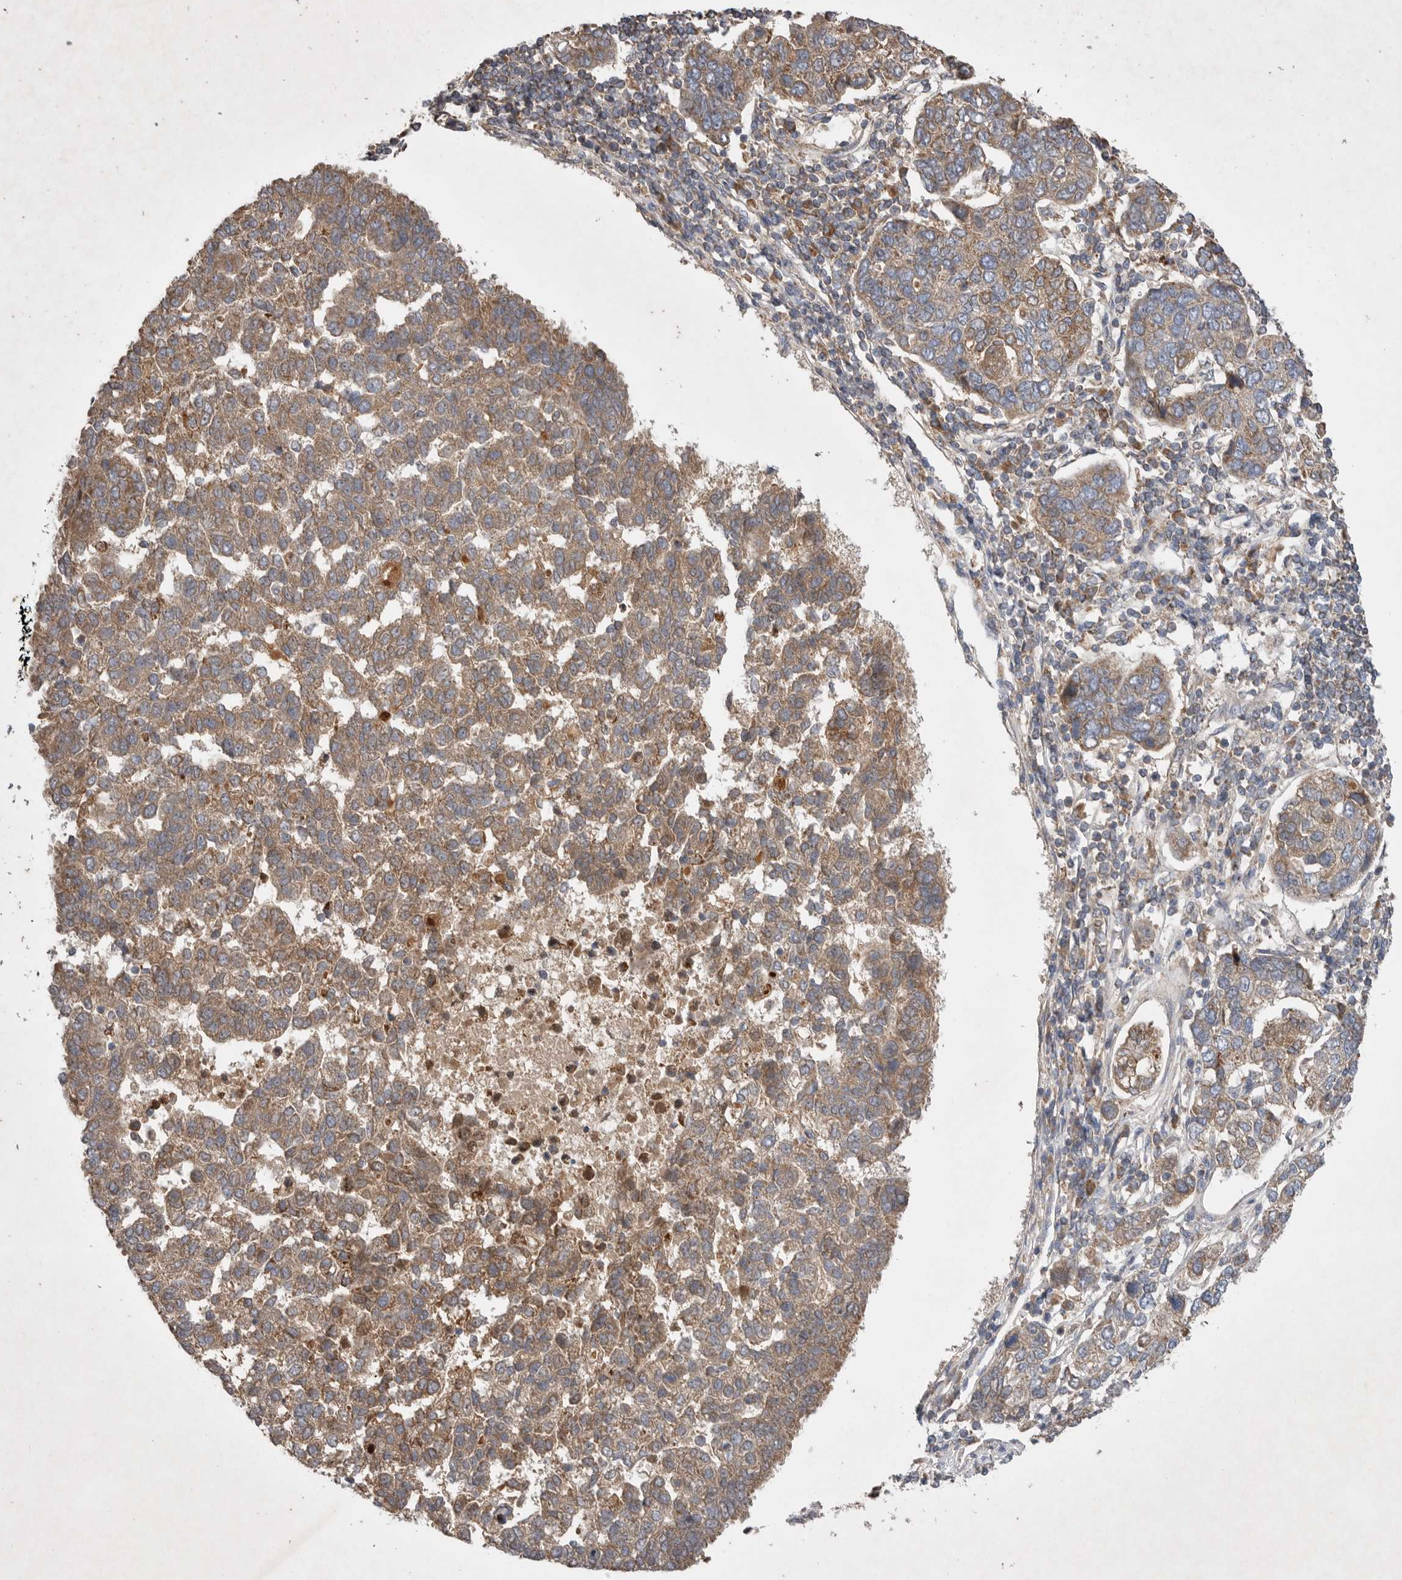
{"staining": {"intensity": "moderate", "quantity": ">75%", "location": "cytoplasmic/membranous"}, "tissue": "pancreatic cancer", "cell_type": "Tumor cells", "image_type": "cancer", "snomed": [{"axis": "morphology", "description": "Adenocarcinoma, NOS"}, {"axis": "topography", "description": "Pancreas"}], "caption": "A brown stain labels moderate cytoplasmic/membranous expression of a protein in pancreatic adenocarcinoma tumor cells.", "gene": "KIF21B", "patient": {"sex": "female", "age": 61}}